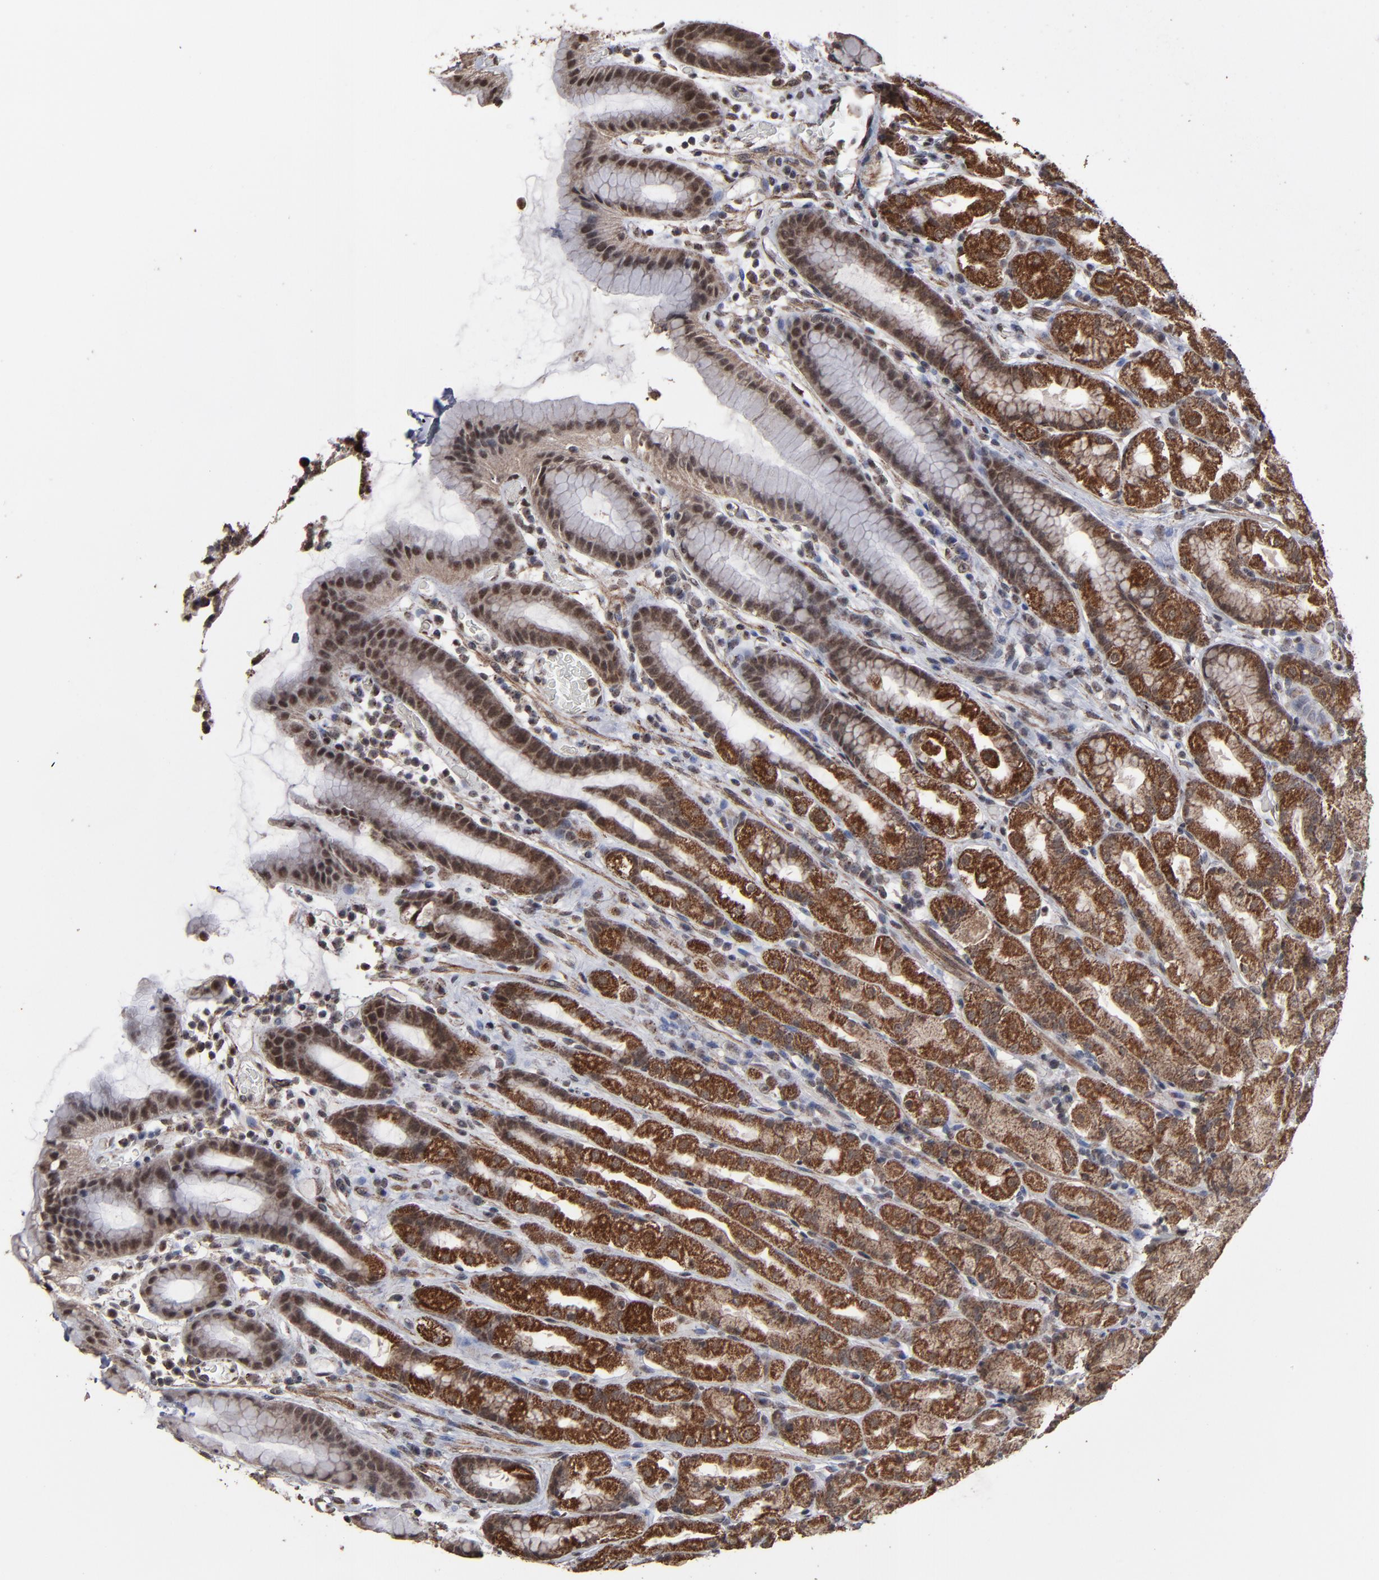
{"staining": {"intensity": "strong", "quantity": ">75%", "location": "cytoplasmic/membranous"}, "tissue": "stomach", "cell_type": "Glandular cells", "image_type": "normal", "snomed": [{"axis": "morphology", "description": "Normal tissue, NOS"}, {"axis": "topography", "description": "Stomach, upper"}], "caption": "Immunohistochemical staining of benign stomach demonstrates high levels of strong cytoplasmic/membranous expression in about >75% of glandular cells.", "gene": "BNIP3", "patient": {"sex": "male", "age": 68}}